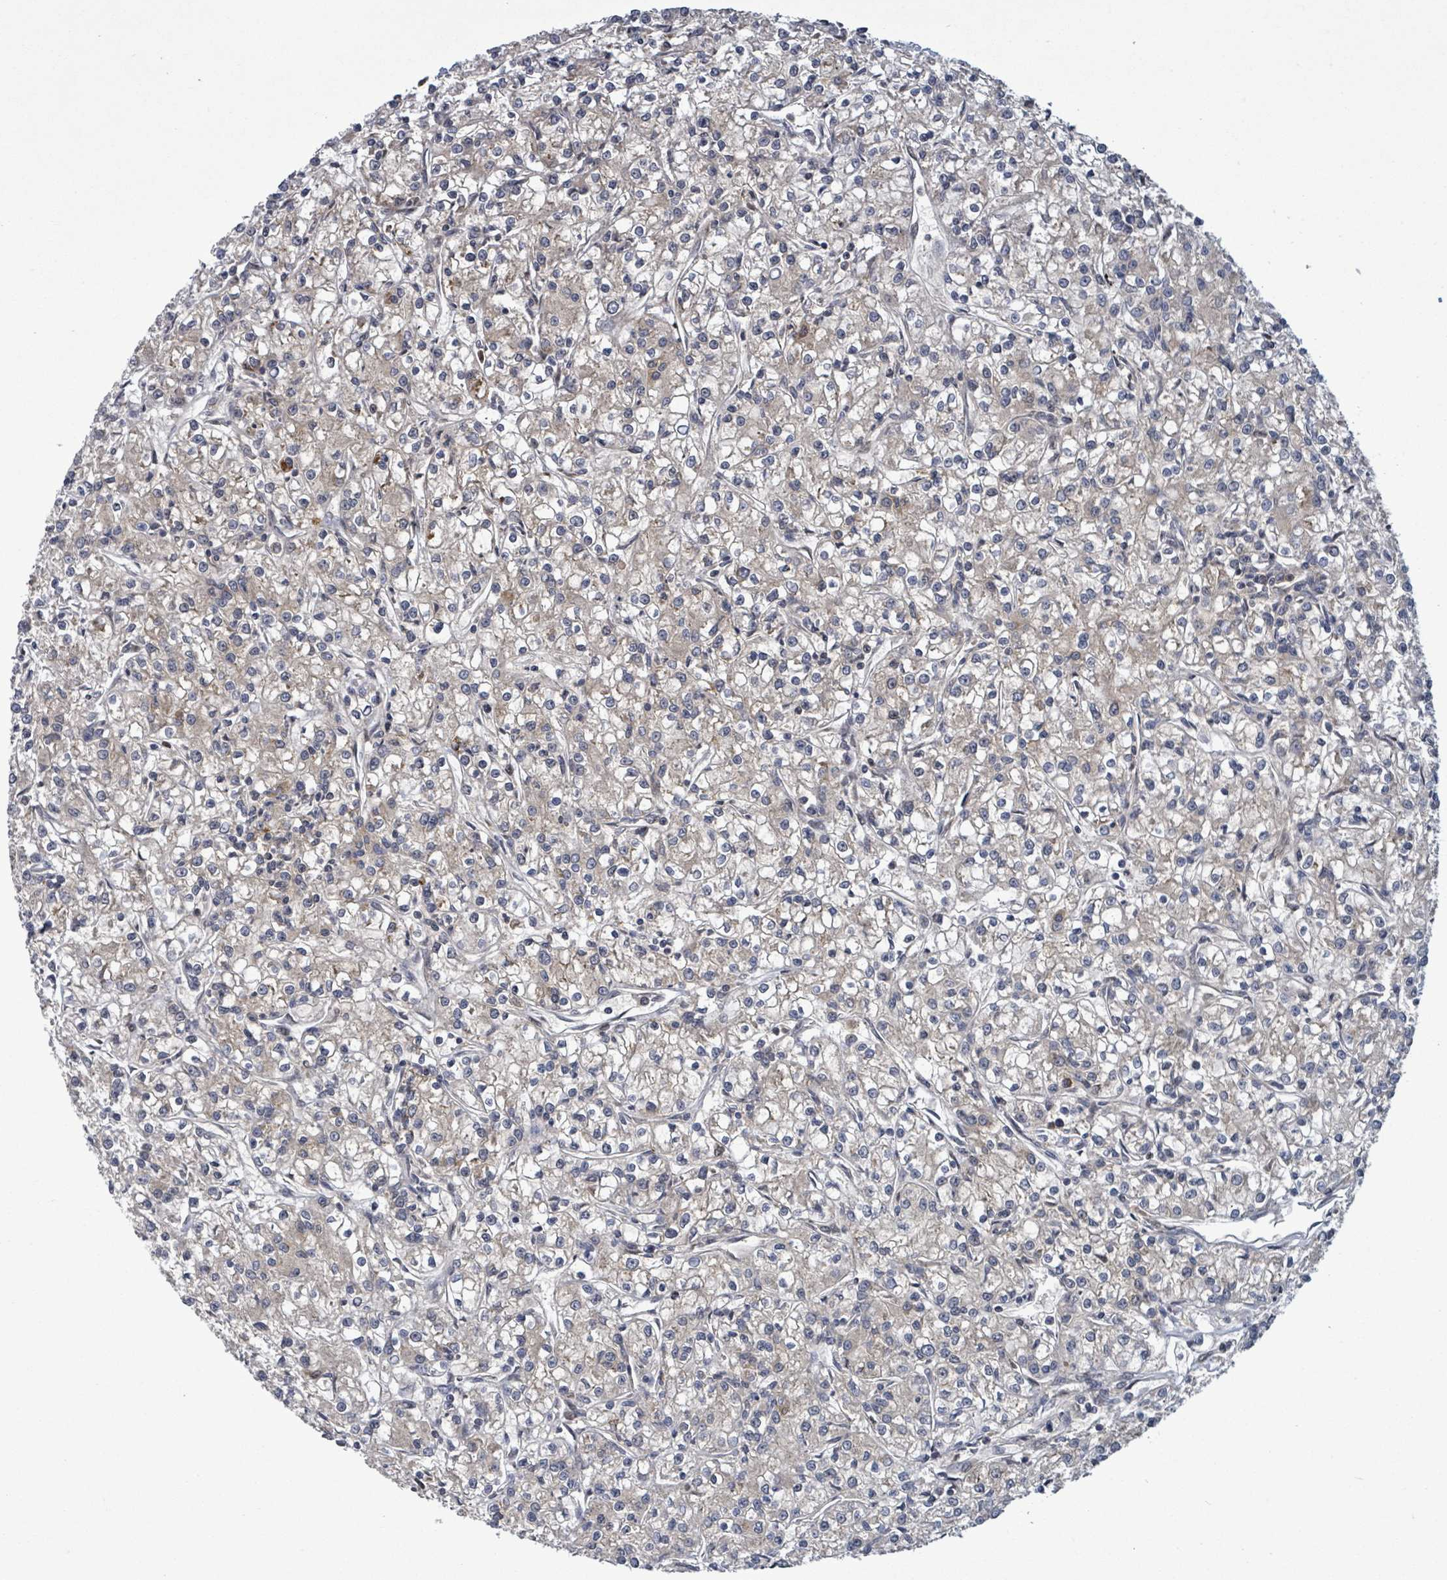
{"staining": {"intensity": "weak", "quantity": "<25%", "location": "cytoplasmic/membranous"}, "tissue": "renal cancer", "cell_type": "Tumor cells", "image_type": "cancer", "snomed": [{"axis": "morphology", "description": "Adenocarcinoma, NOS"}, {"axis": "topography", "description": "Kidney"}], "caption": "This is an immunohistochemistry photomicrograph of renal adenocarcinoma. There is no staining in tumor cells.", "gene": "SERPINE3", "patient": {"sex": "female", "age": 59}}